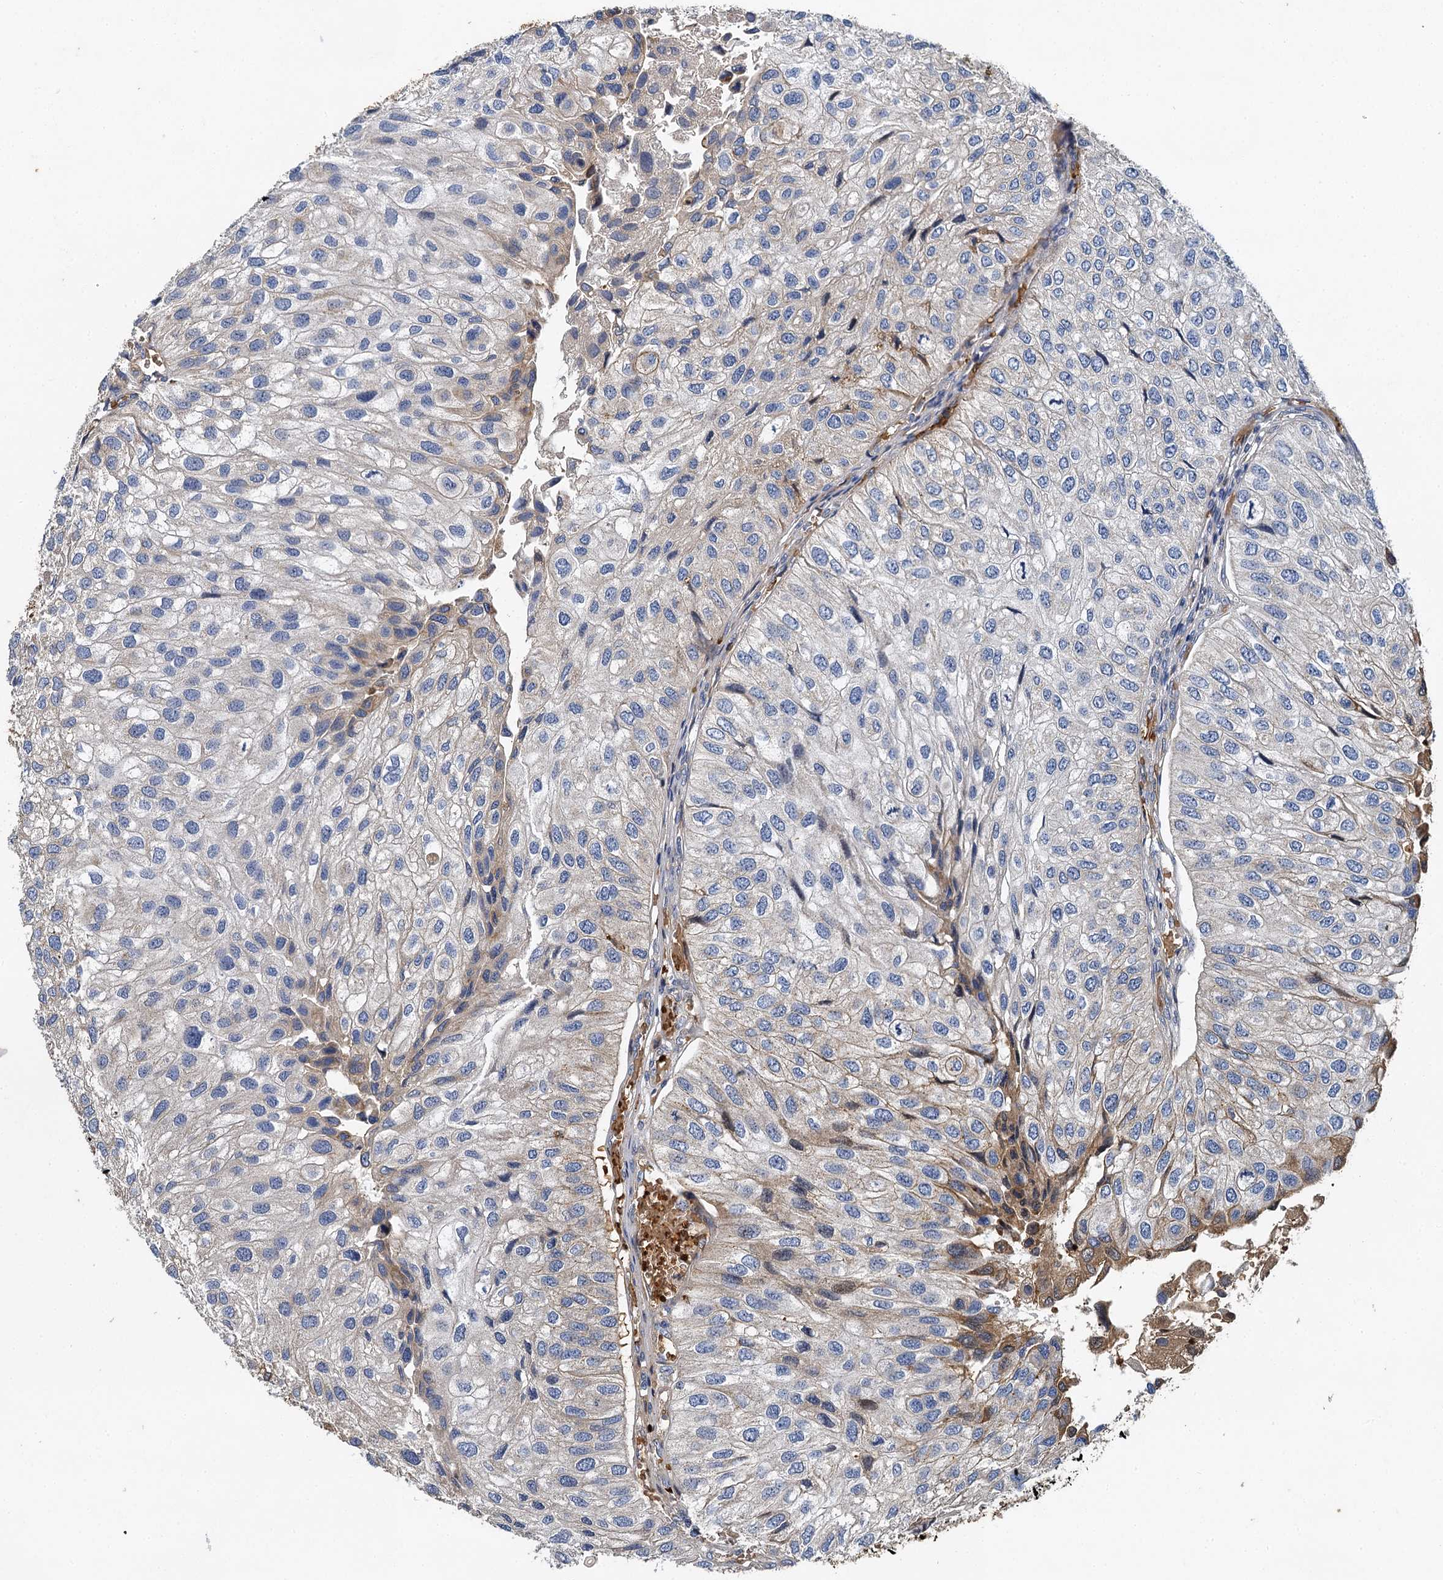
{"staining": {"intensity": "moderate", "quantity": "<25%", "location": "cytoplasmic/membranous"}, "tissue": "urothelial cancer", "cell_type": "Tumor cells", "image_type": "cancer", "snomed": [{"axis": "morphology", "description": "Urothelial carcinoma, Low grade"}, {"axis": "topography", "description": "Urinary bladder"}], "caption": "Immunohistochemistry of human urothelial cancer demonstrates low levels of moderate cytoplasmic/membranous positivity in approximately <25% of tumor cells.", "gene": "BCS1L", "patient": {"sex": "female", "age": 89}}